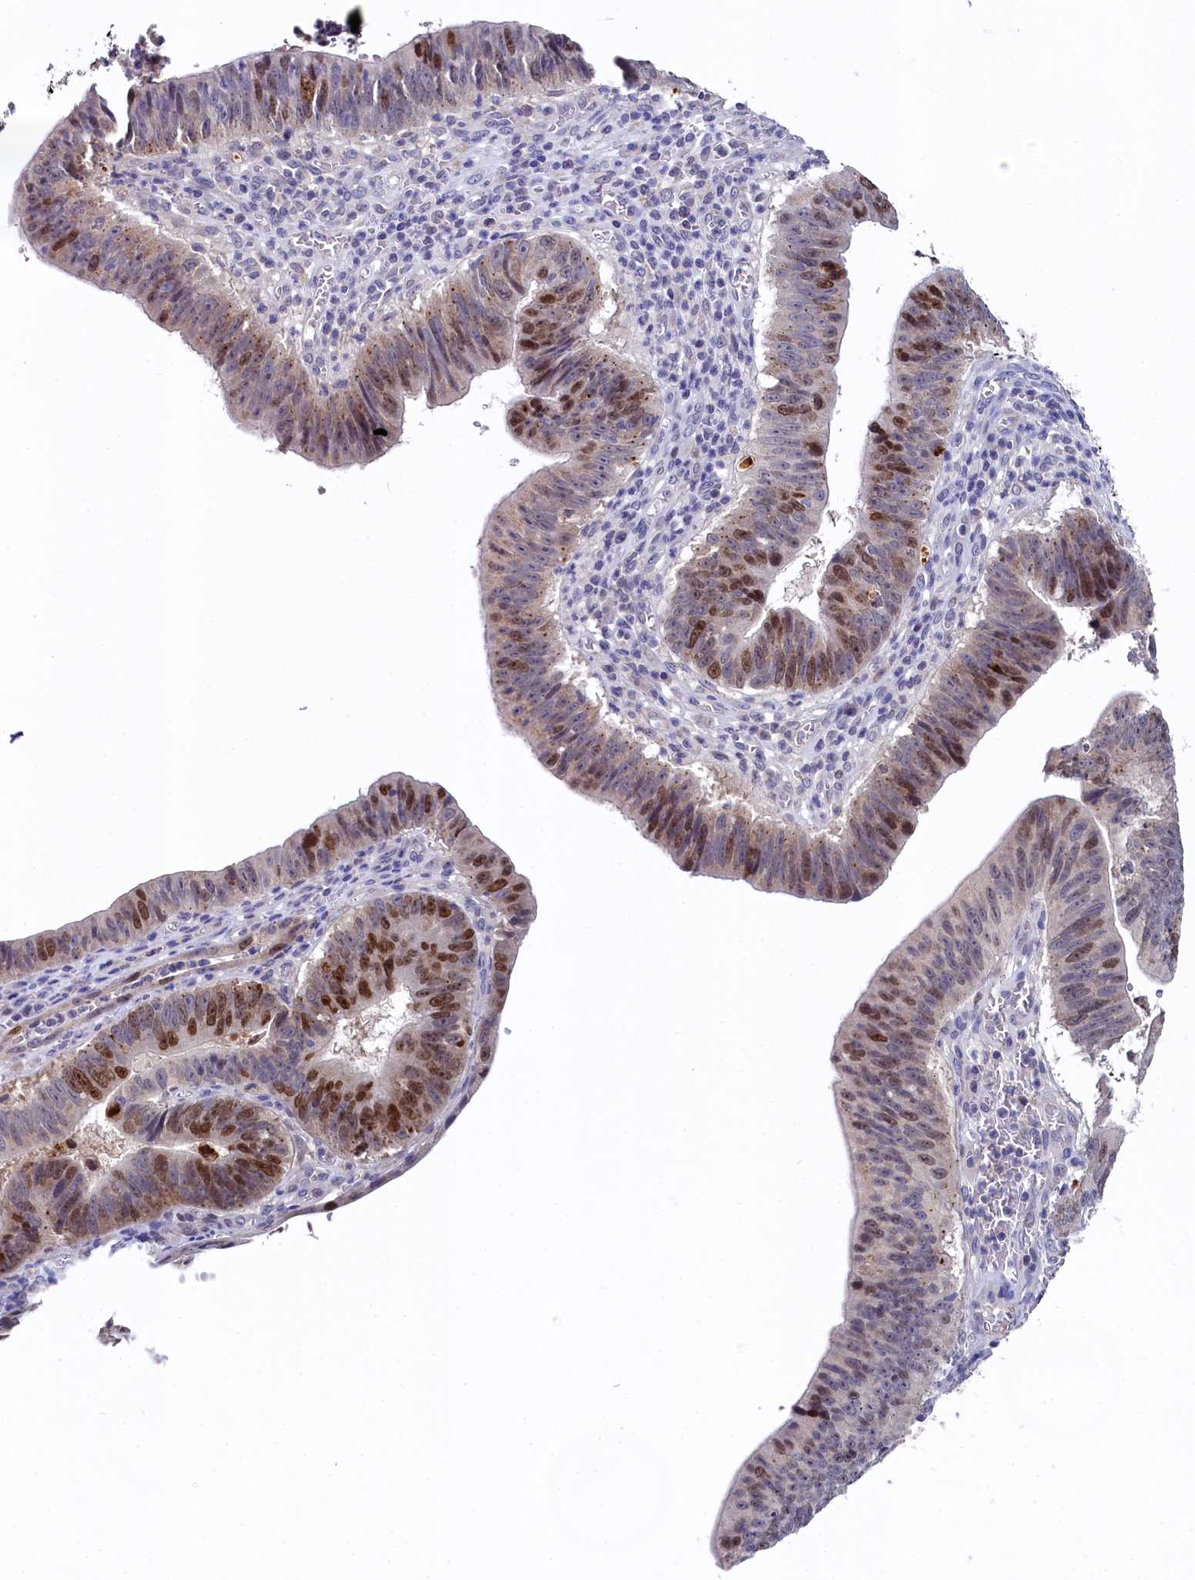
{"staining": {"intensity": "moderate", "quantity": "25%-75%", "location": "nuclear"}, "tissue": "stomach cancer", "cell_type": "Tumor cells", "image_type": "cancer", "snomed": [{"axis": "morphology", "description": "Adenocarcinoma, NOS"}, {"axis": "topography", "description": "Stomach"}], "caption": "Stomach cancer (adenocarcinoma) stained with DAB IHC reveals medium levels of moderate nuclear staining in approximately 25%-75% of tumor cells.", "gene": "SPINK9", "patient": {"sex": "male", "age": 59}}